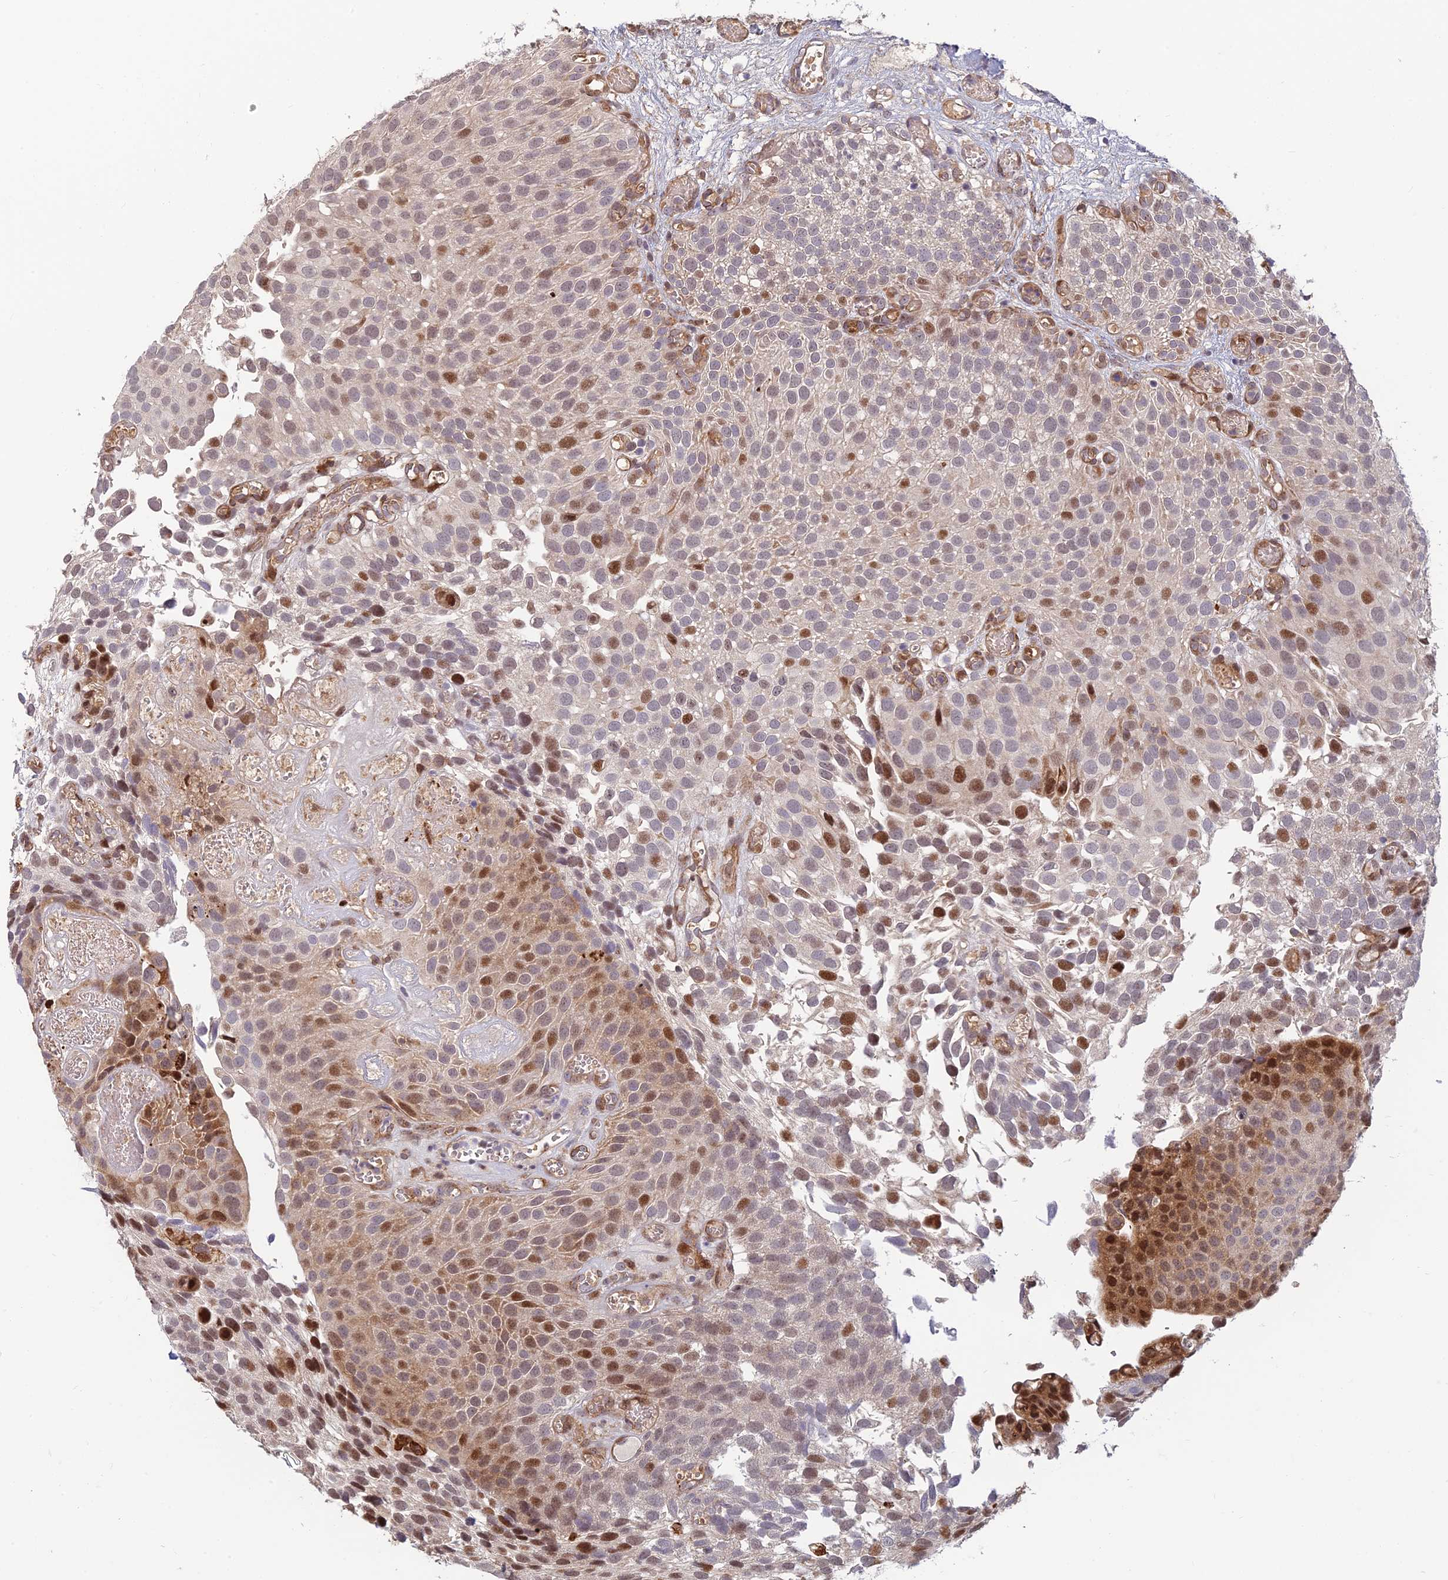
{"staining": {"intensity": "moderate", "quantity": "25%-75%", "location": "nuclear"}, "tissue": "urothelial cancer", "cell_type": "Tumor cells", "image_type": "cancer", "snomed": [{"axis": "morphology", "description": "Urothelial carcinoma, Low grade"}, {"axis": "topography", "description": "Urinary bladder"}], "caption": "This histopathology image shows immunohistochemistry (IHC) staining of urothelial carcinoma (low-grade), with medium moderate nuclear expression in about 25%-75% of tumor cells.", "gene": "UFSP2", "patient": {"sex": "male", "age": 89}}